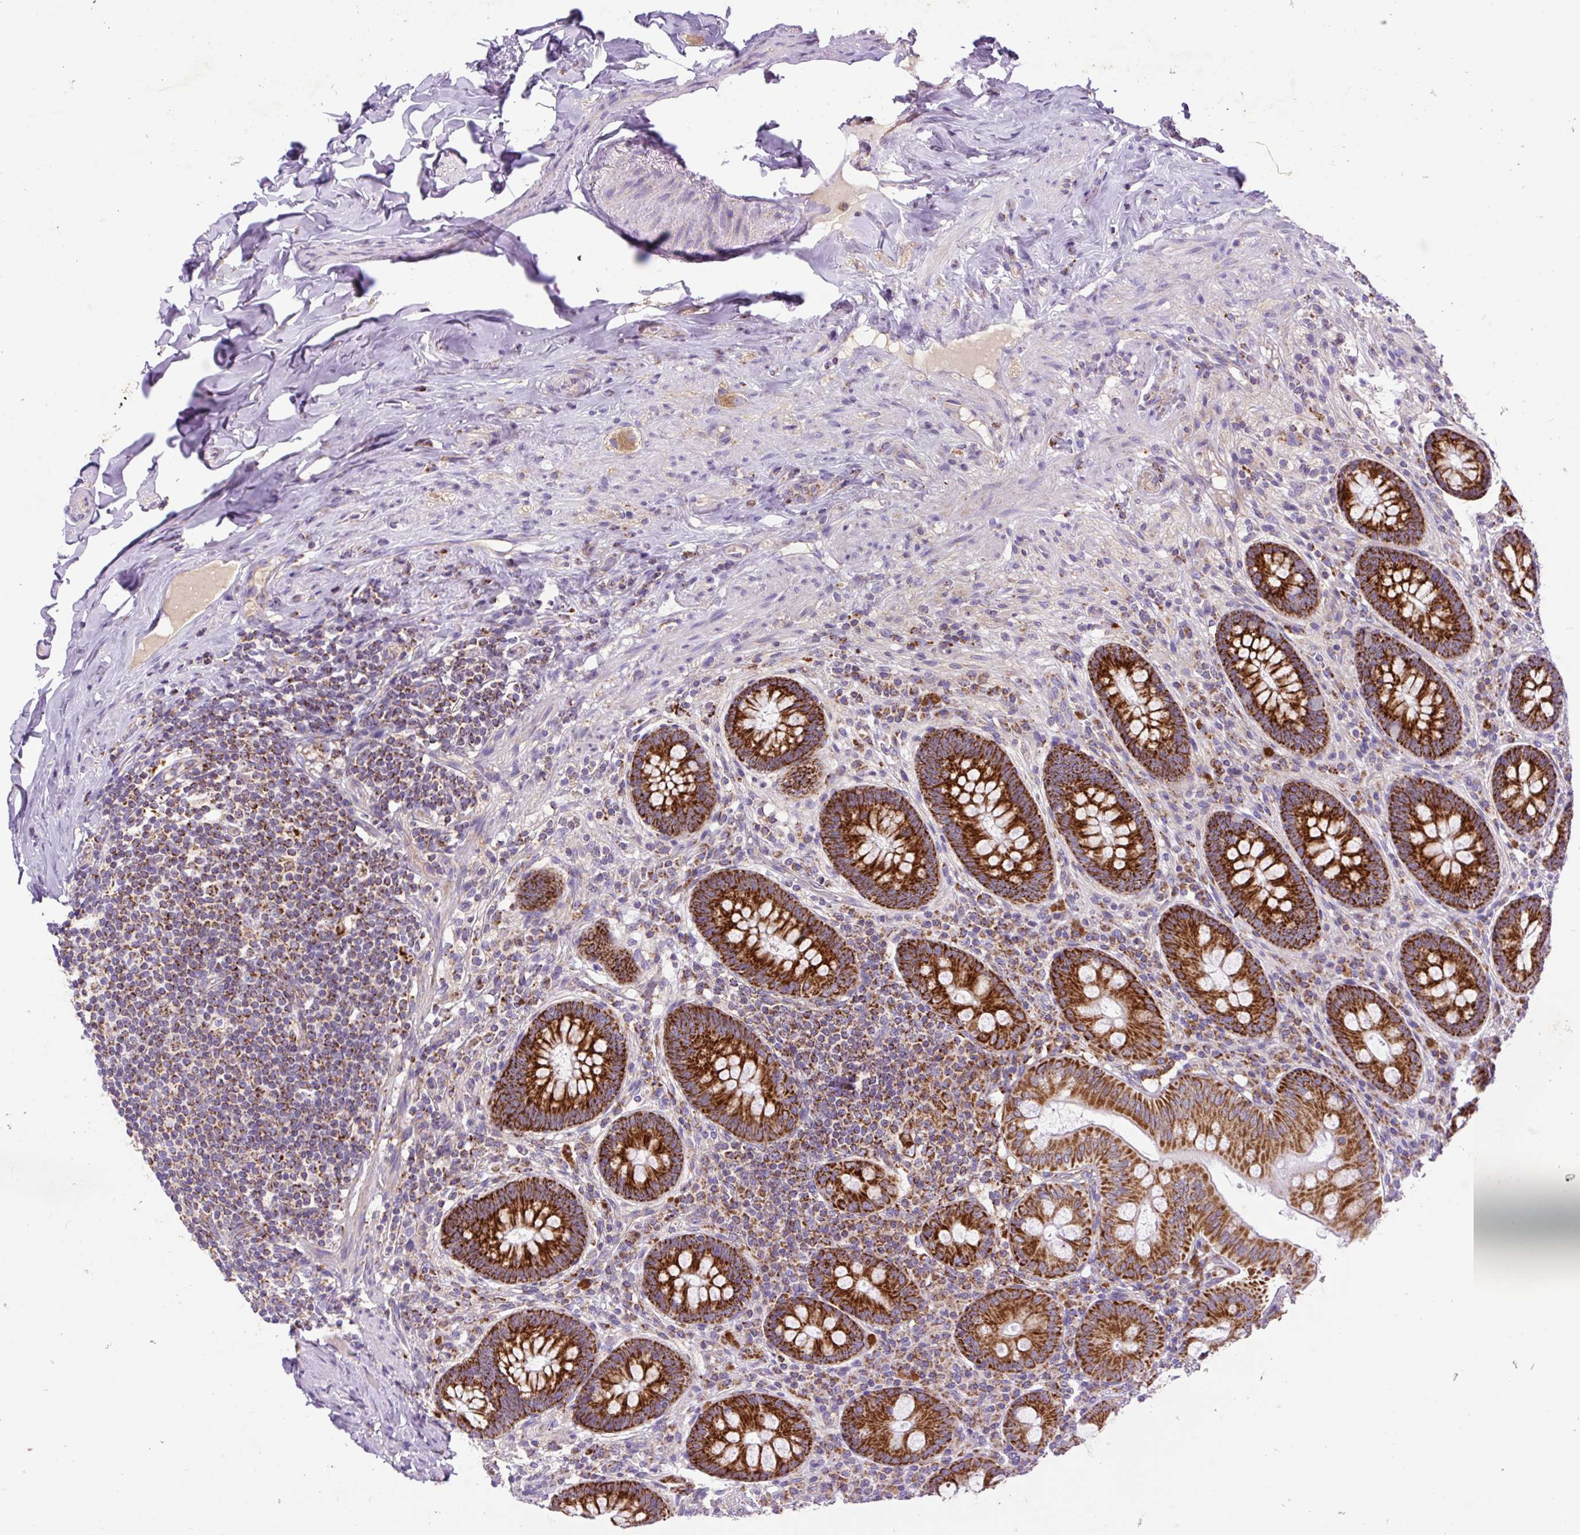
{"staining": {"intensity": "strong", "quantity": ">75%", "location": "cytoplasmic/membranous"}, "tissue": "appendix", "cell_type": "Glandular cells", "image_type": "normal", "snomed": [{"axis": "morphology", "description": "Normal tissue, NOS"}, {"axis": "topography", "description": "Appendix"}], "caption": "This image reveals unremarkable appendix stained with immunohistochemistry to label a protein in brown. The cytoplasmic/membranous of glandular cells show strong positivity for the protein. Nuclei are counter-stained blue.", "gene": "TOMM40", "patient": {"sex": "male", "age": 71}}